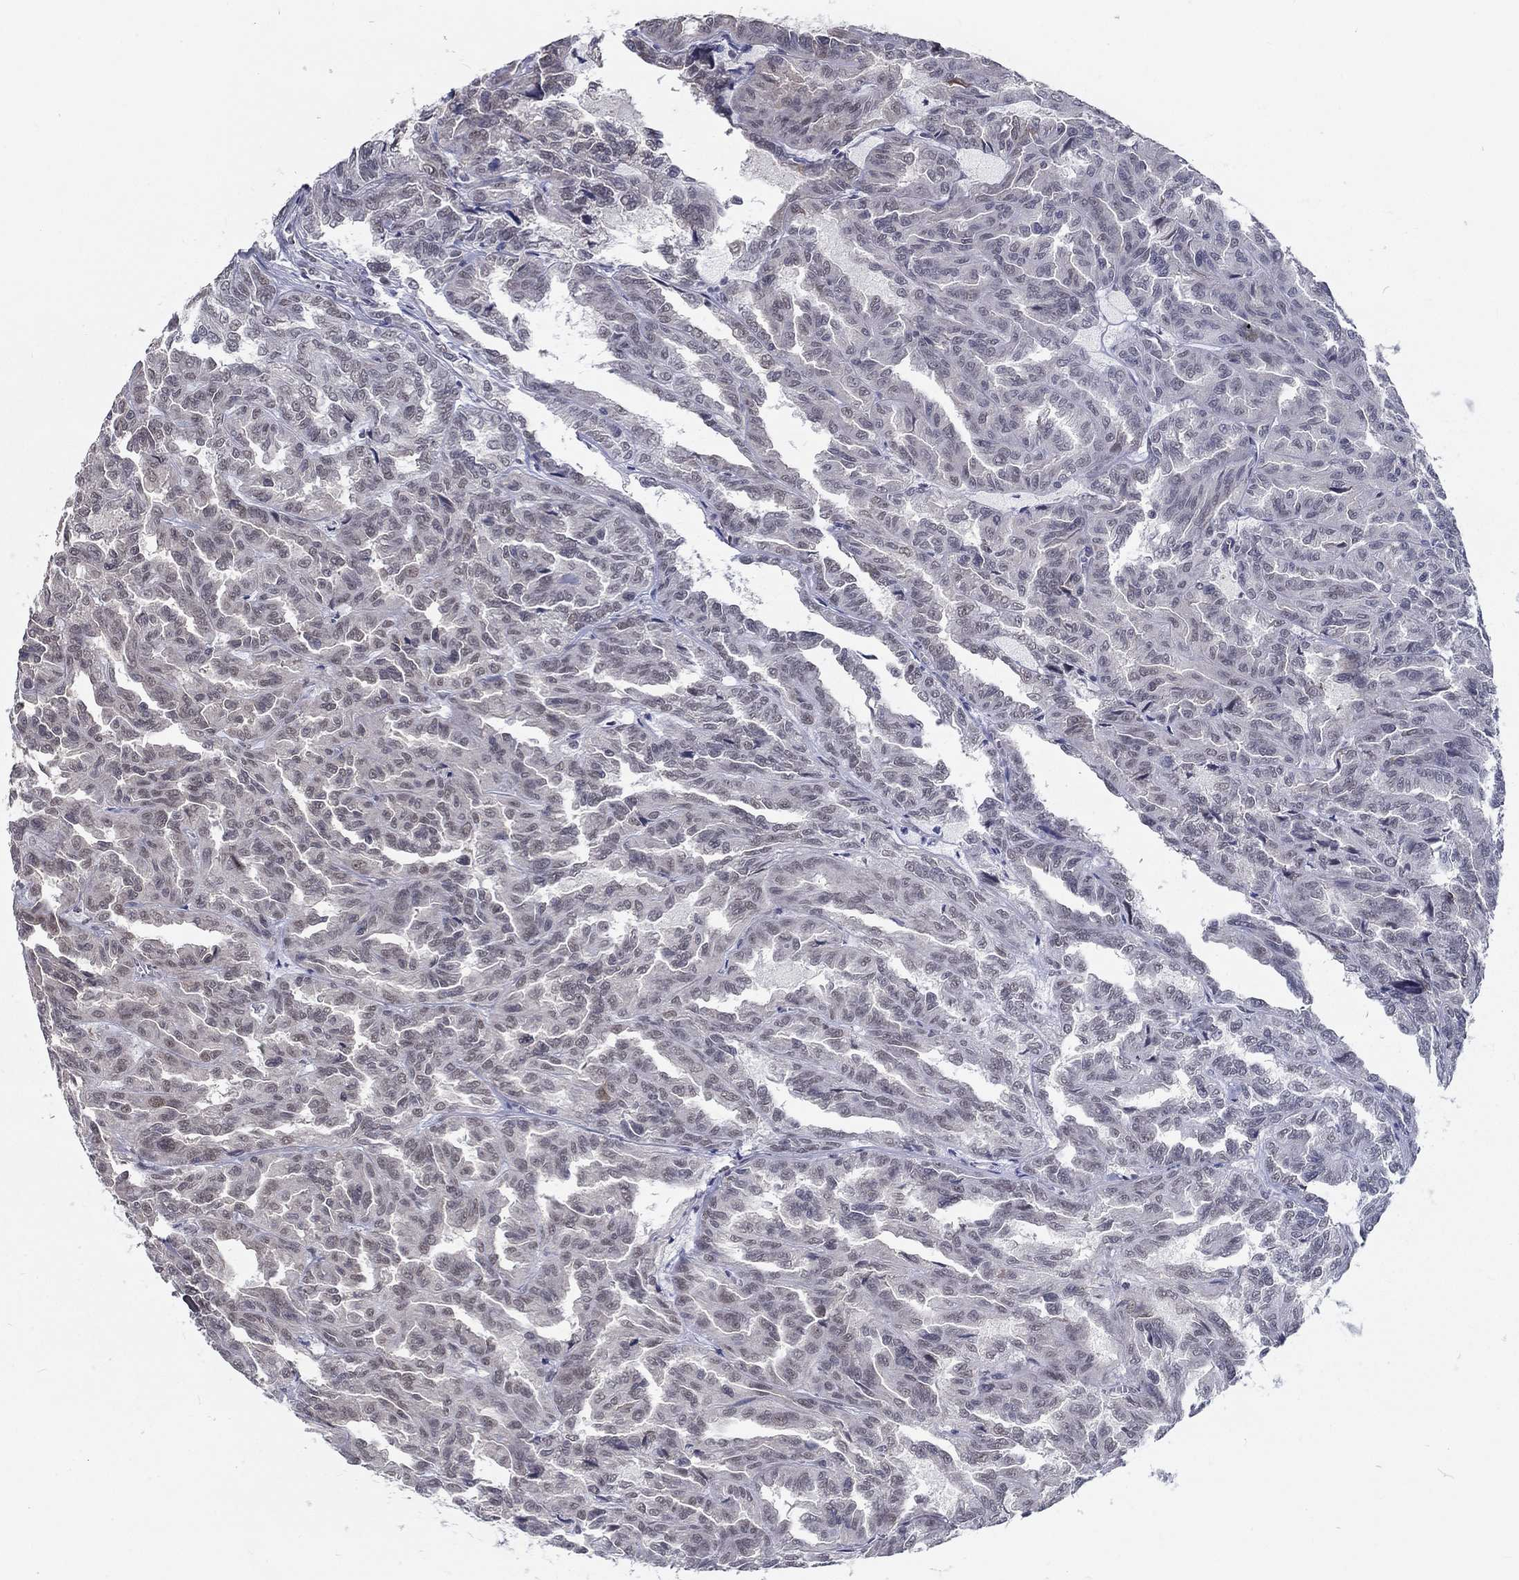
{"staining": {"intensity": "negative", "quantity": "none", "location": "none"}, "tissue": "renal cancer", "cell_type": "Tumor cells", "image_type": "cancer", "snomed": [{"axis": "morphology", "description": "Adenocarcinoma, NOS"}, {"axis": "topography", "description": "Kidney"}], "caption": "Immunohistochemistry (IHC) of renal cancer reveals no positivity in tumor cells.", "gene": "ZBED1", "patient": {"sex": "male", "age": 79}}